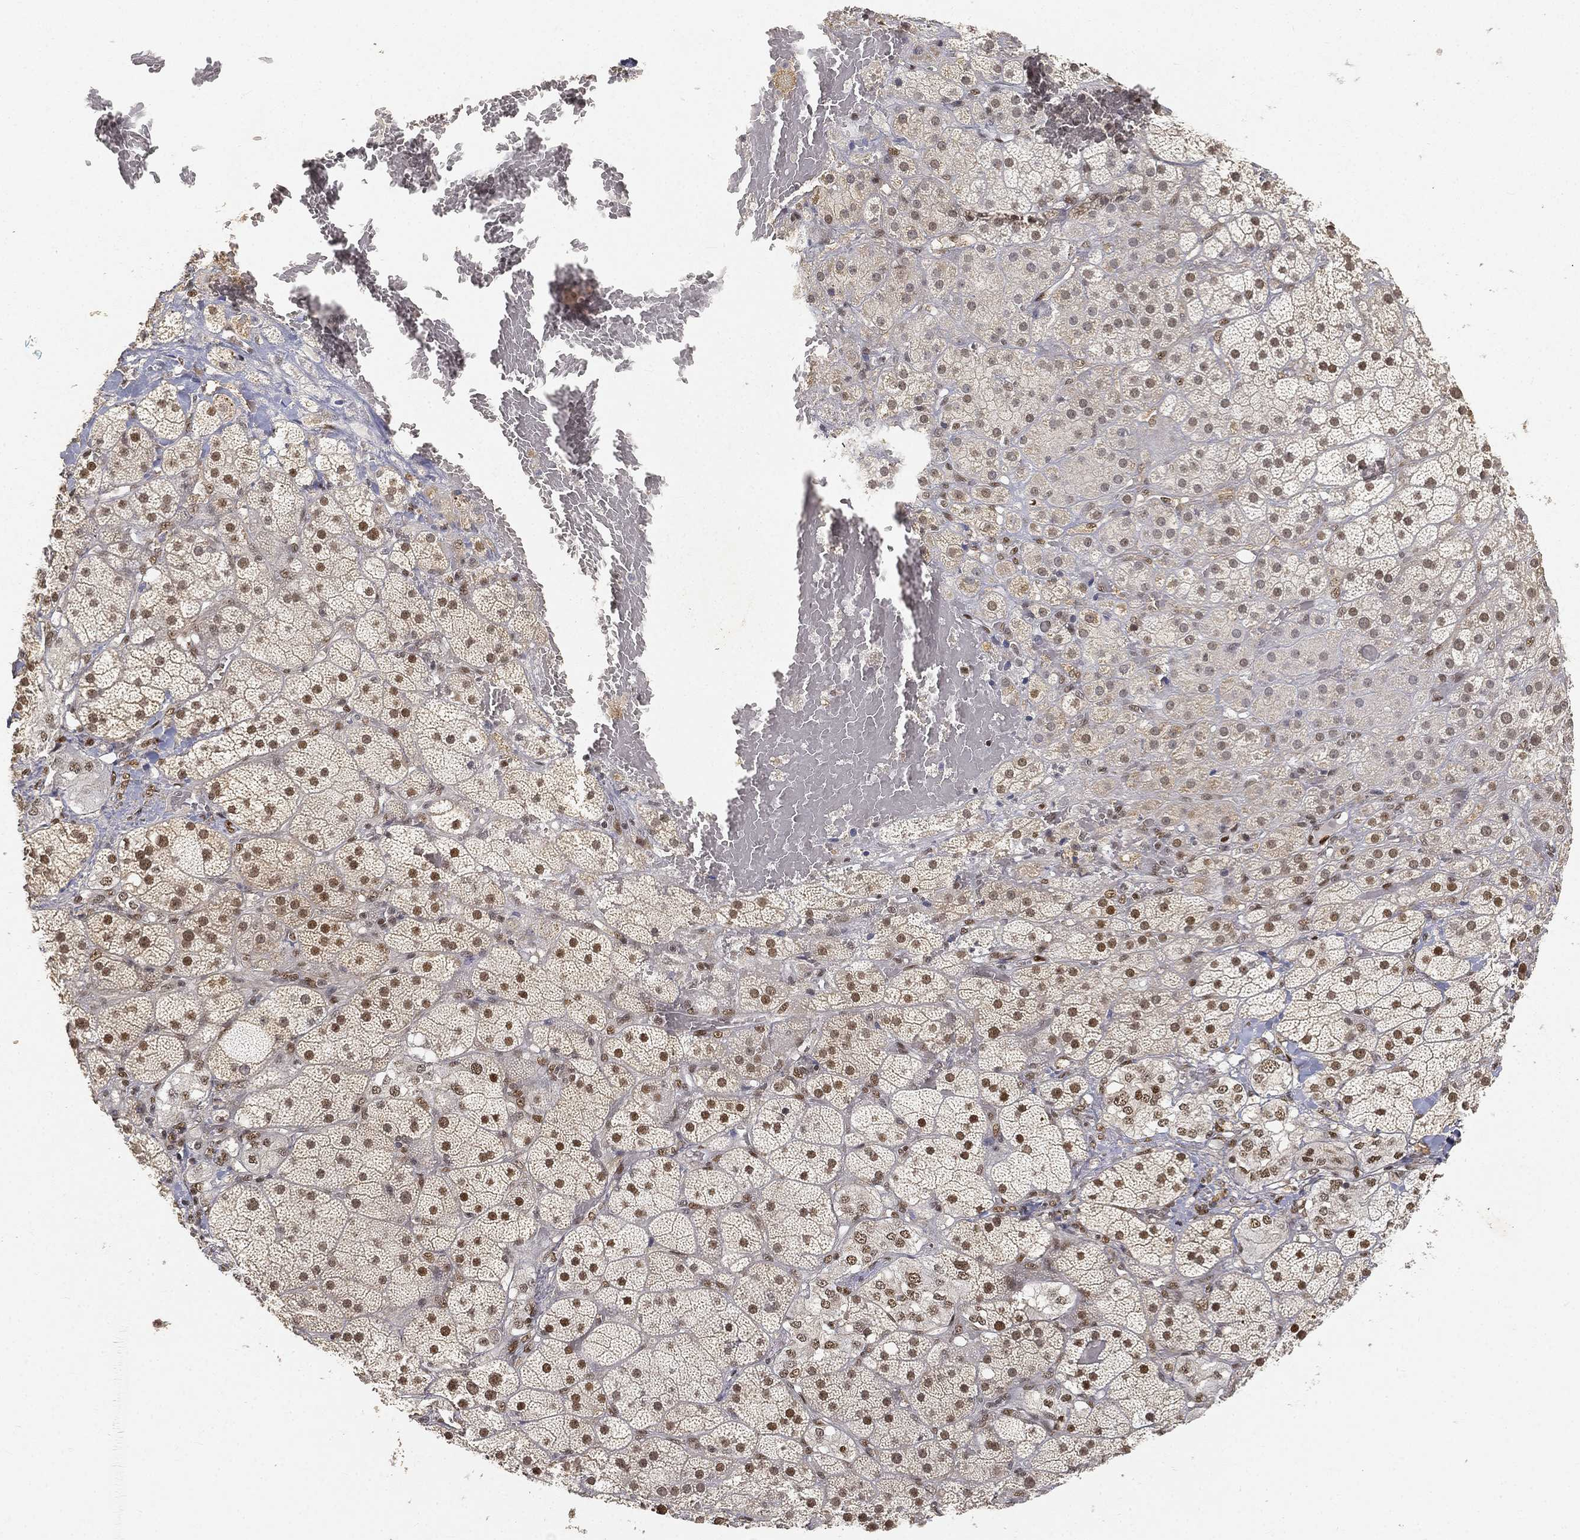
{"staining": {"intensity": "strong", "quantity": "25%-75%", "location": "nuclear"}, "tissue": "adrenal gland", "cell_type": "Glandular cells", "image_type": "normal", "snomed": [{"axis": "morphology", "description": "Normal tissue, NOS"}, {"axis": "topography", "description": "Adrenal gland"}], "caption": "Immunohistochemistry (IHC) photomicrograph of normal adrenal gland stained for a protein (brown), which demonstrates high levels of strong nuclear expression in approximately 25%-75% of glandular cells.", "gene": "CRTC3", "patient": {"sex": "male", "age": 57}}